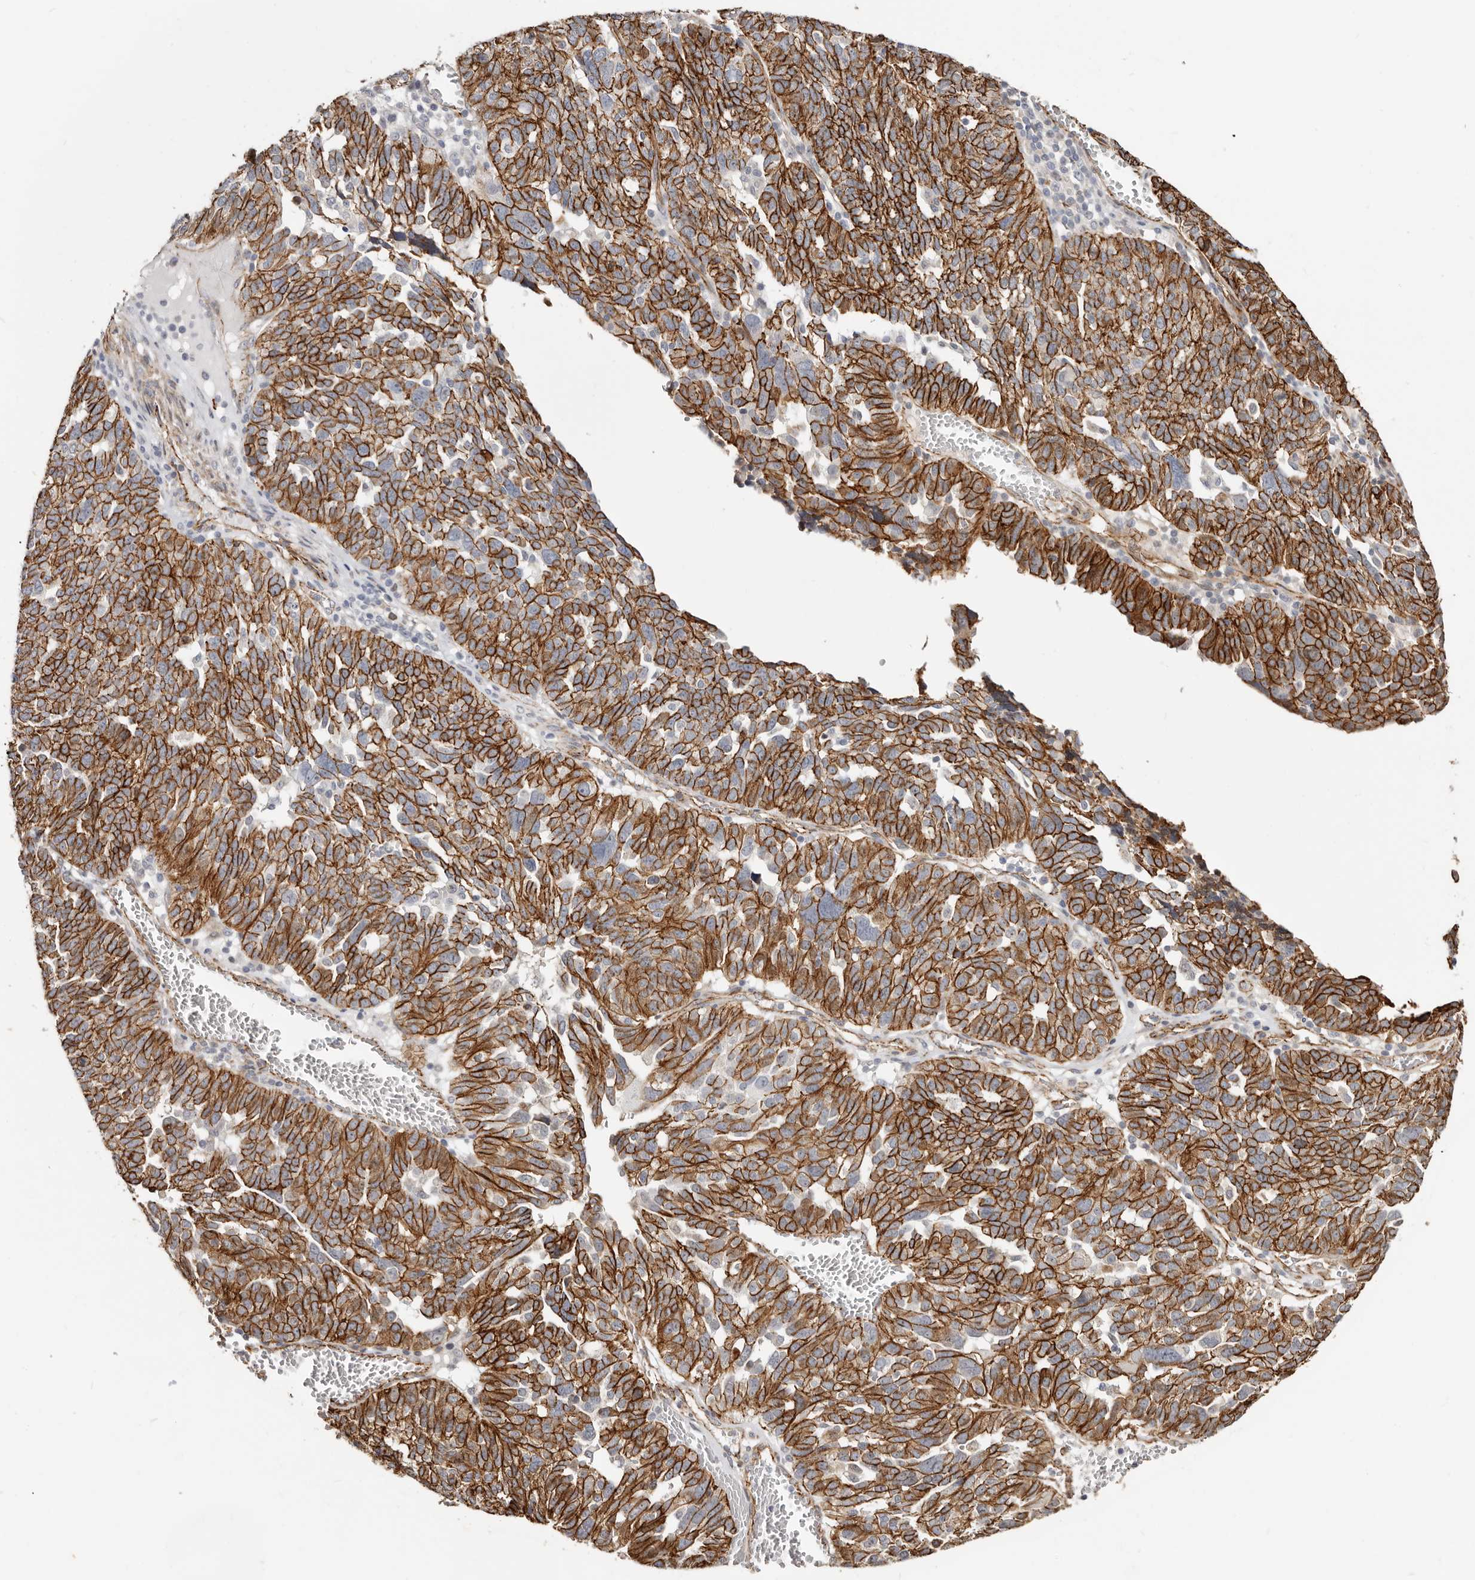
{"staining": {"intensity": "strong", "quantity": ">75%", "location": "cytoplasmic/membranous"}, "tissue": "ovarian cancer", "cell_type": "Tumor cells", "image_type": "cancer", "snomed": [{"axis": "morphology", "description": "Cystadenocarcinoma, serous, NOS"}, {"axis": "topography", "description": "Ovary"}], "caption": "Protein staining of serous cystadenocarcinoma (ovarian) tissue displays strong cytoplasmic/membranous positivity in about >75% of tumor cells.", "gene": "CTNNB1", "patient": {"sex": "female", "age": 59}}